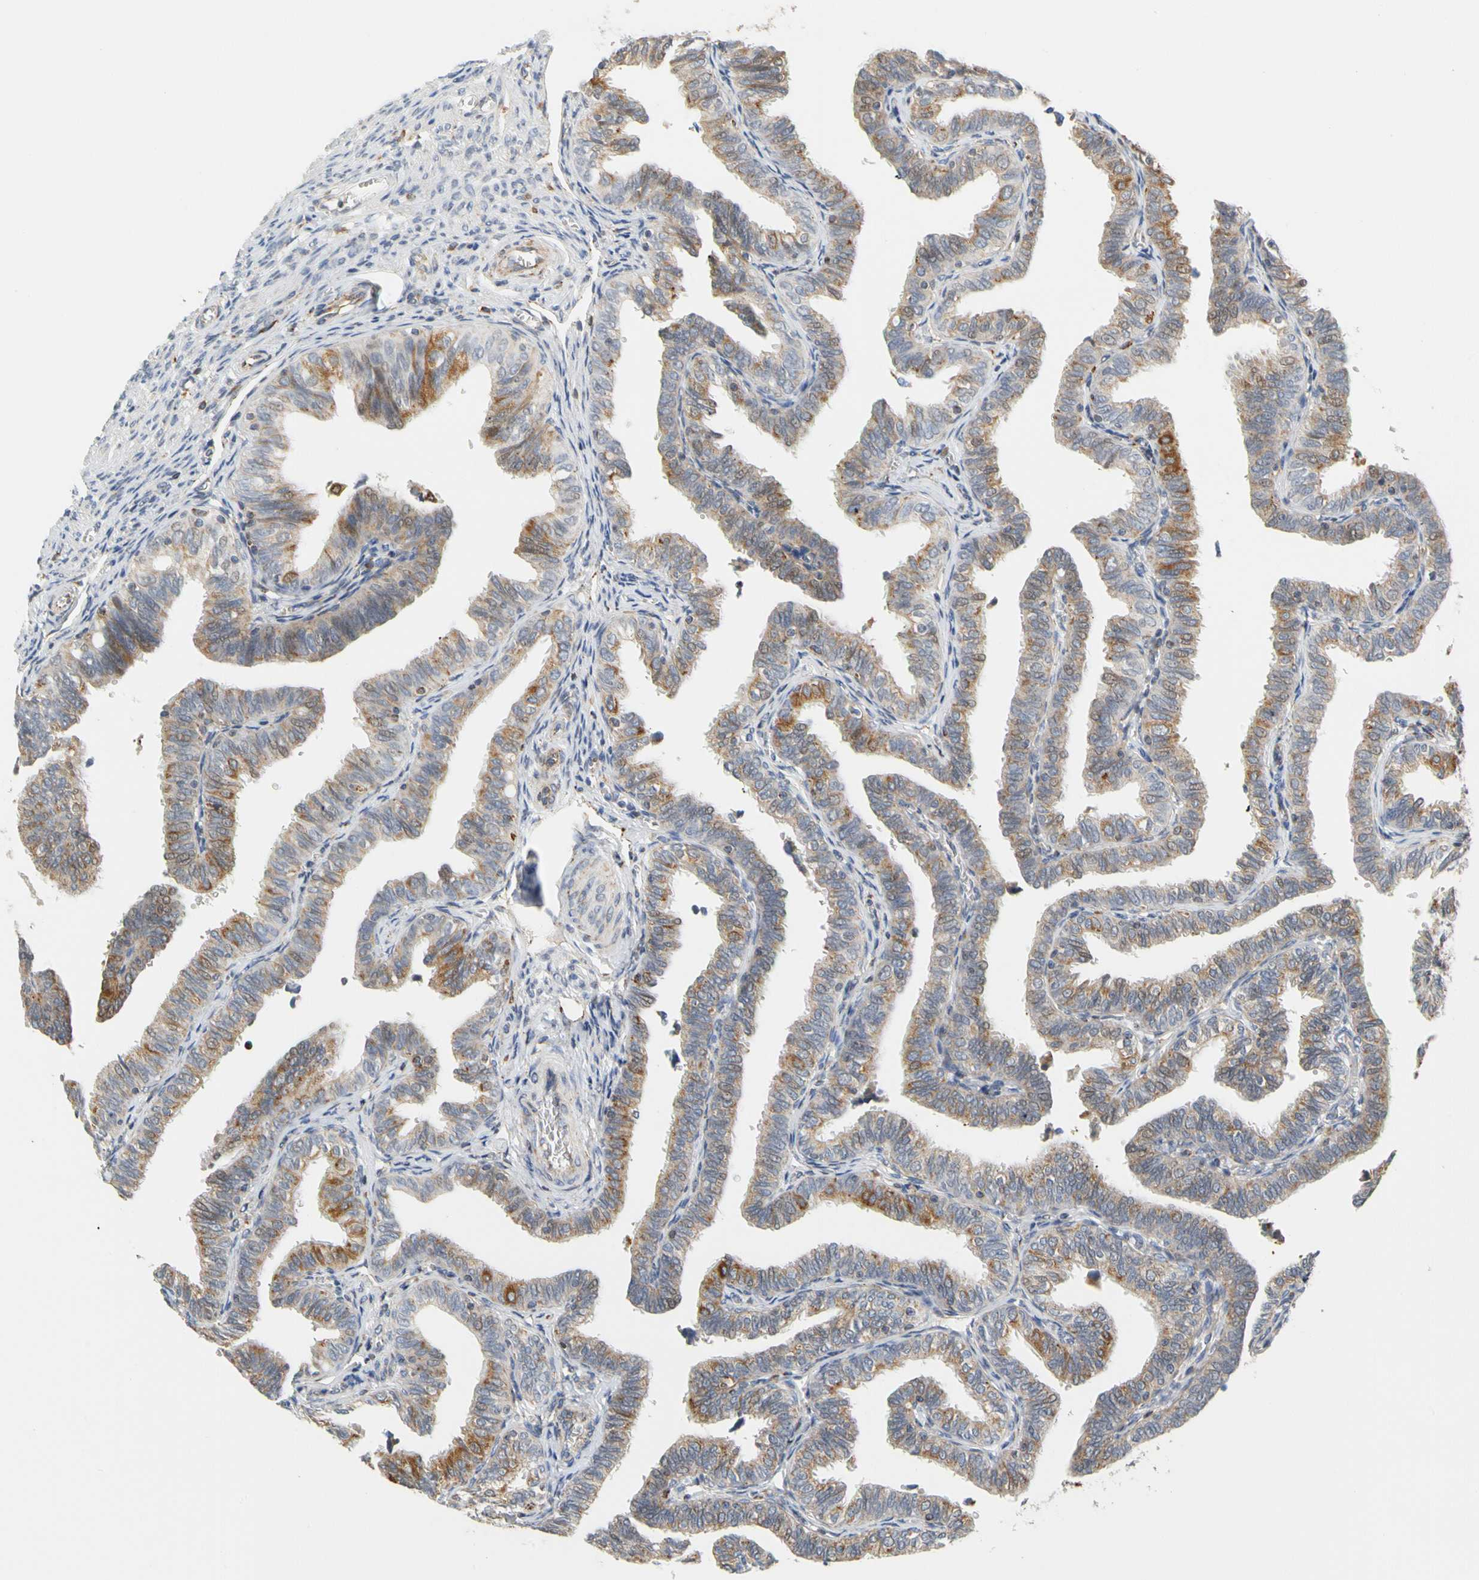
{"staining": {"intensity": "moderate", "quantity": ">75%", "location": "cytoplasmic/membranous"}, "tissue": "fallopian tube", "cell_type": "Glandular cells", "image_type": "normal", "snomed": [{"axis": "morphology", "description": "Normal tissue, NOS"}, {"axis": "topography", "description": "Fallopian tube"}], "caption": "Protein expression analysis of normal human fallopian tube reveals moderate cytoplasmic/membranous staining in about >75% of glandular cells.", "gene": "SFXN3", "patient": {"sex": "female", "age": 46}}